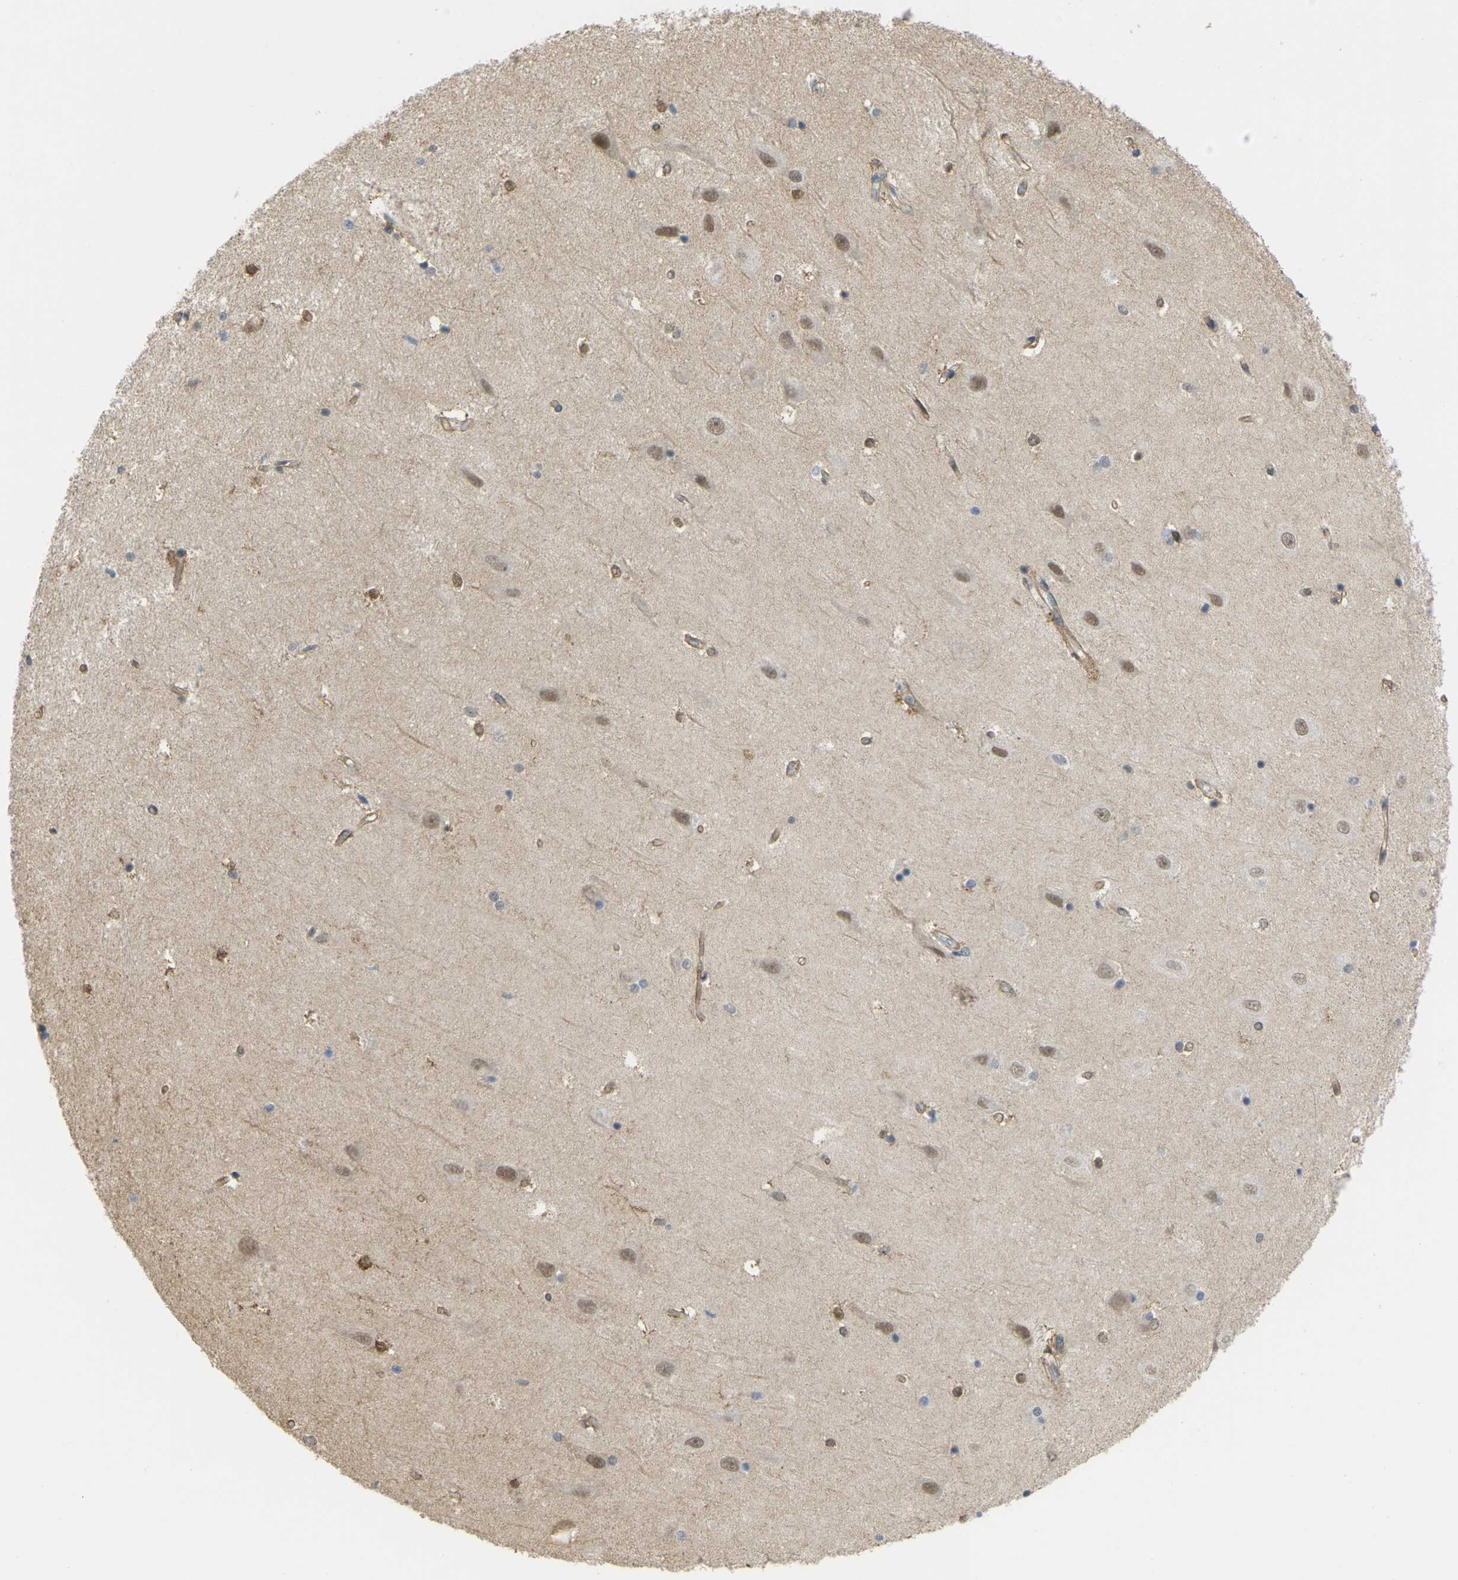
{"staining": {"intensity": "negative", "quantity": "none", "location": "none"}, "tissue": "hippocampus", "cell_type": "Glial cells", "image_type": "normal", "snomed": [{"axis": "morphology", "description": "Normal tissue, NOS"}, {"axis": "topography", "description": "Hippocampus"}], "caption": "Hippocampus was stained to show a protein in brown. There is no significant expression in glial cells. (Stains: DAB (3,3'-diaminobenzidine) immunohistochemistry with hematoxylin counter stain, Microscopy: brightfield microscopy at high magnification).", "gene": "SERPINB5", "patient": {"sex": "male", "age": 45}}